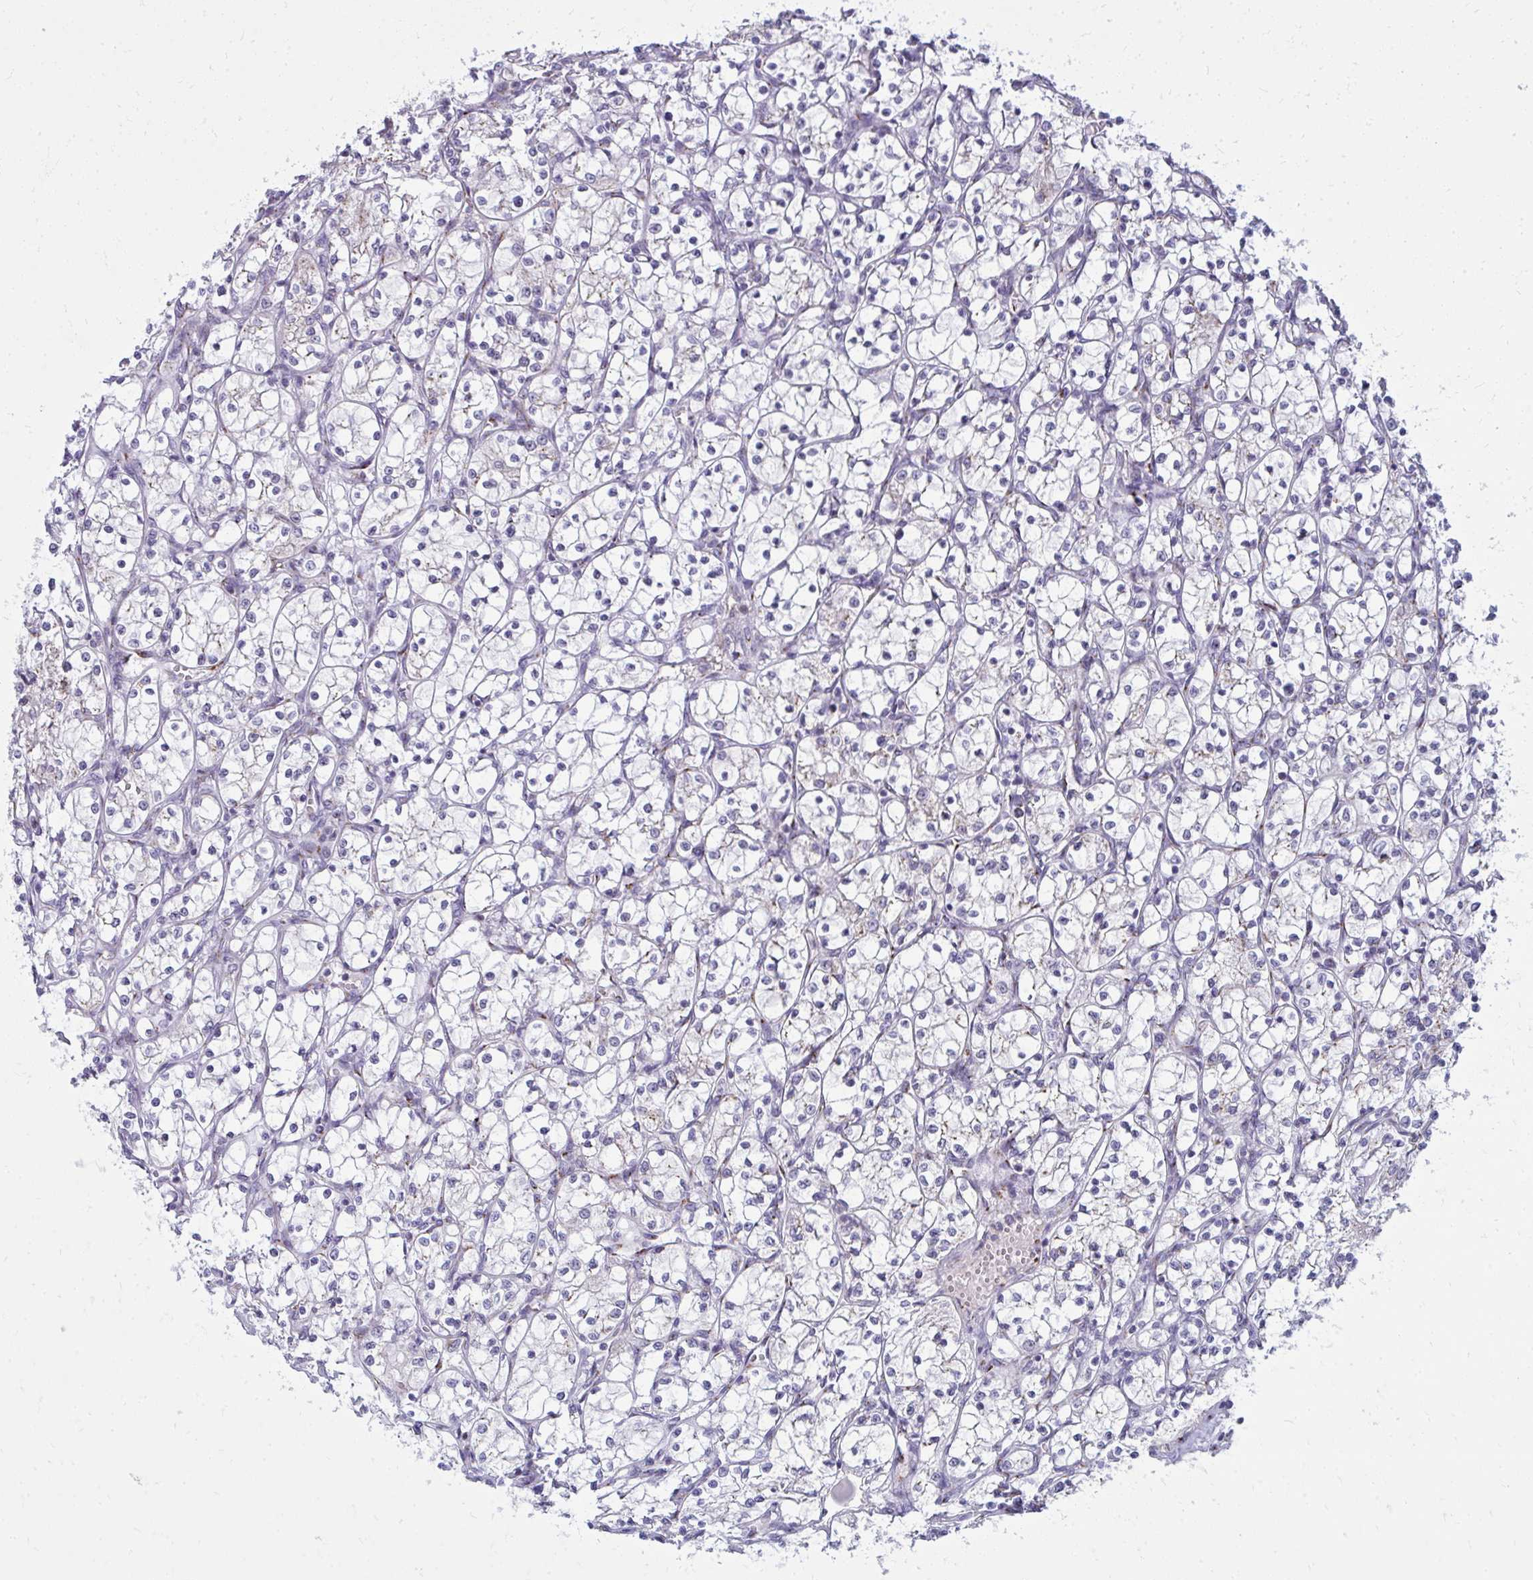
{"staining": {"intensity": "negative", "quantity": "none", "location": "none"}, "tissue": "renal cancer", "cell_type": "Tumor cells", "image_type": "cancer", "snomed": [{"axis": "morphology", "description": "Adenocarcinoma, NOS"}, {"axis": "topography", "description": "Kidney"}], "caption": "Renal adenocarcinoma was stained to show a protein in brown. There is no significant expression in tumor cells. (Immunohistochemistry (ihc), brightfield microscopy, high magnification).", "gene": "DTX4", "patient": {"sex": "female", "age": 69}}